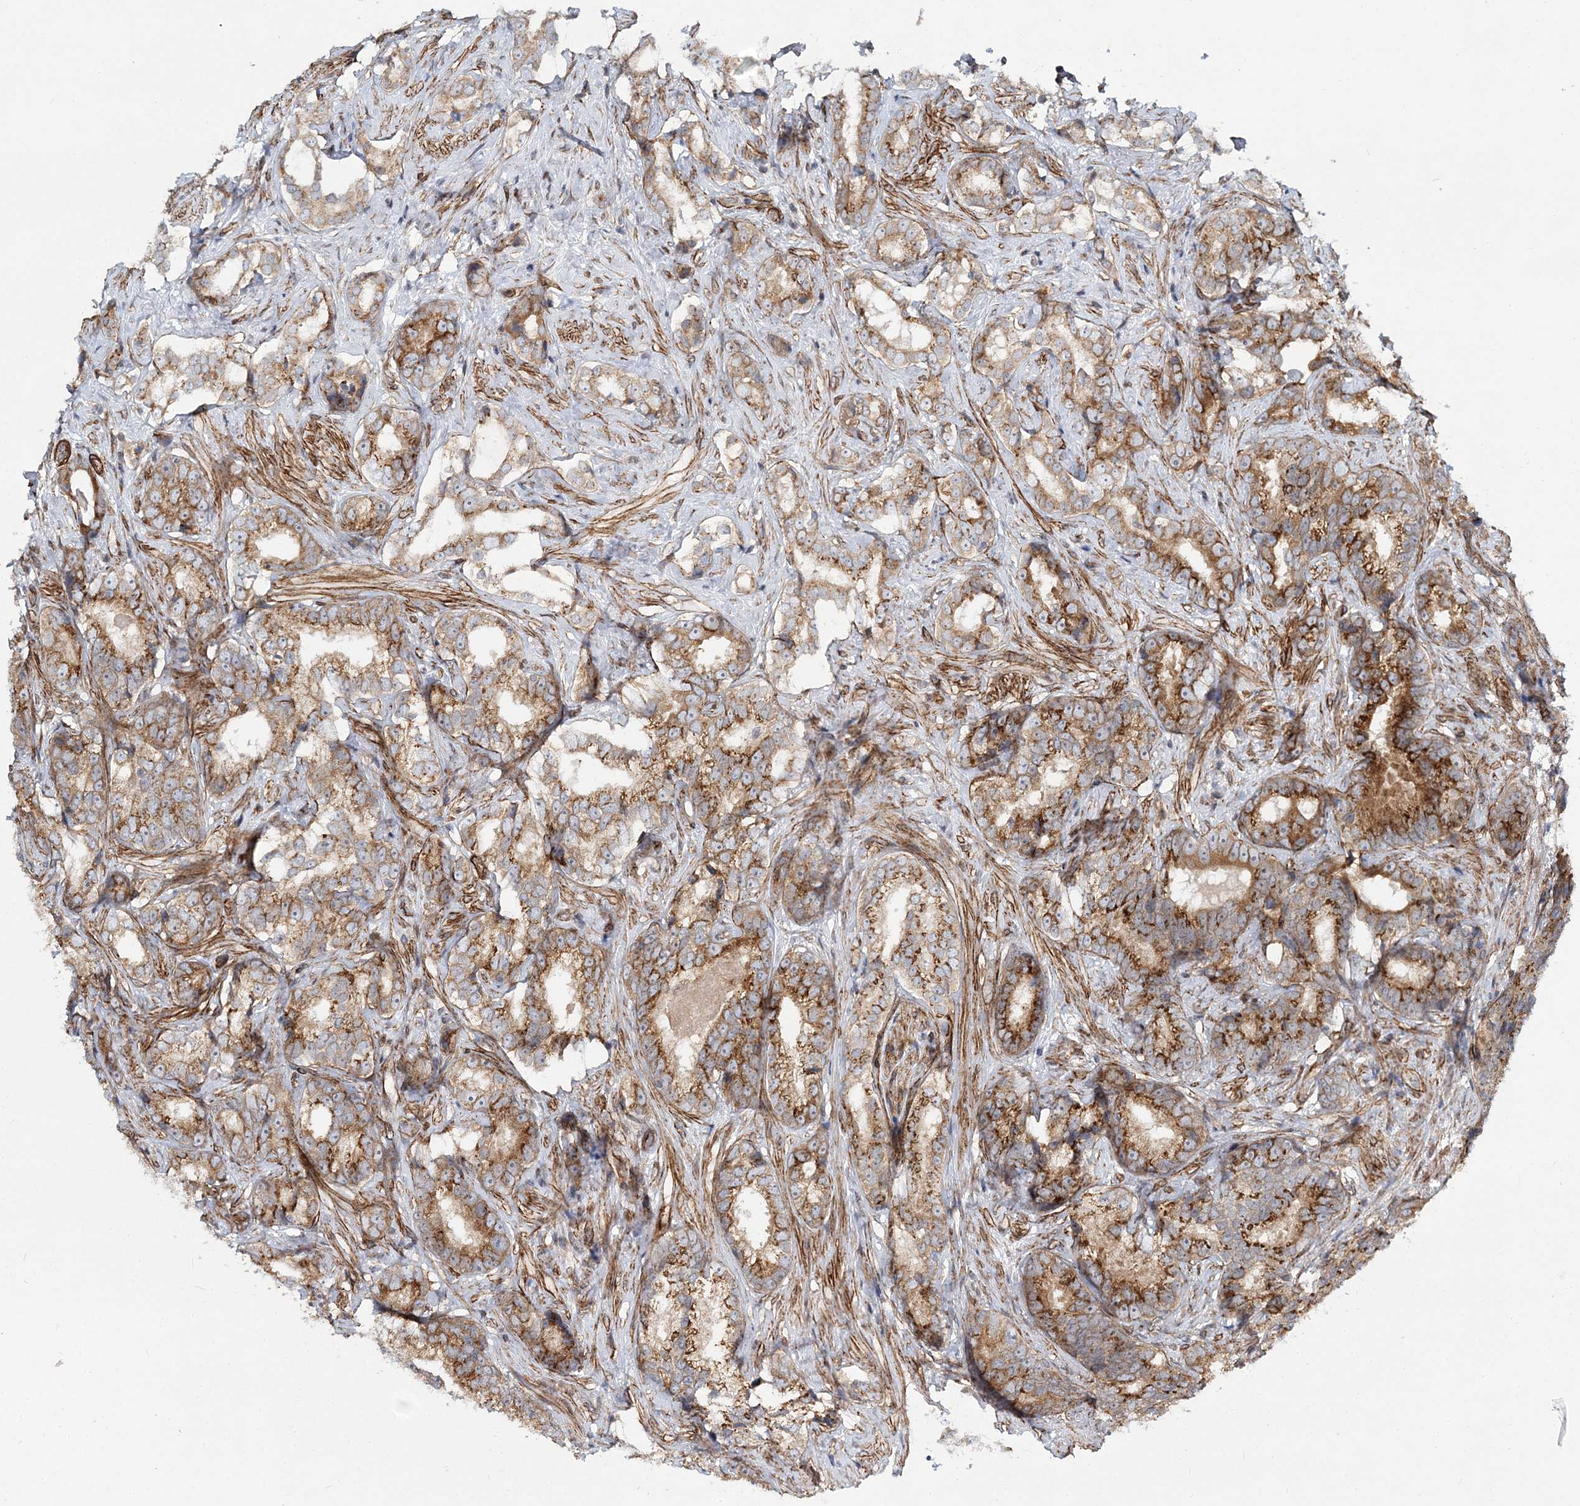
{"staining": {"intensity": "strong", "quantity": ">75%", "location": "cytoplasmic/membranous"}, "tissue": "prostate cancer", "cell_type": "Tumor cells", "image_type": "cancer", "snomed": [{"axis": "morphology", "description": "Adenocarcinoma, High grade"}, {"axis": "topography", "description": "Prostate"}], "caption": "Immunohistochemistry (IHC) photomicrograph of human high-grade adenocarcinoma (prostate) stained for a protein (brown), which reveals high levels of strong cytoplasmic/membranous positivity in about >75% of tumor cells.", "gene": "NBAS", "patient": {"sex": "male", "age": 66}}